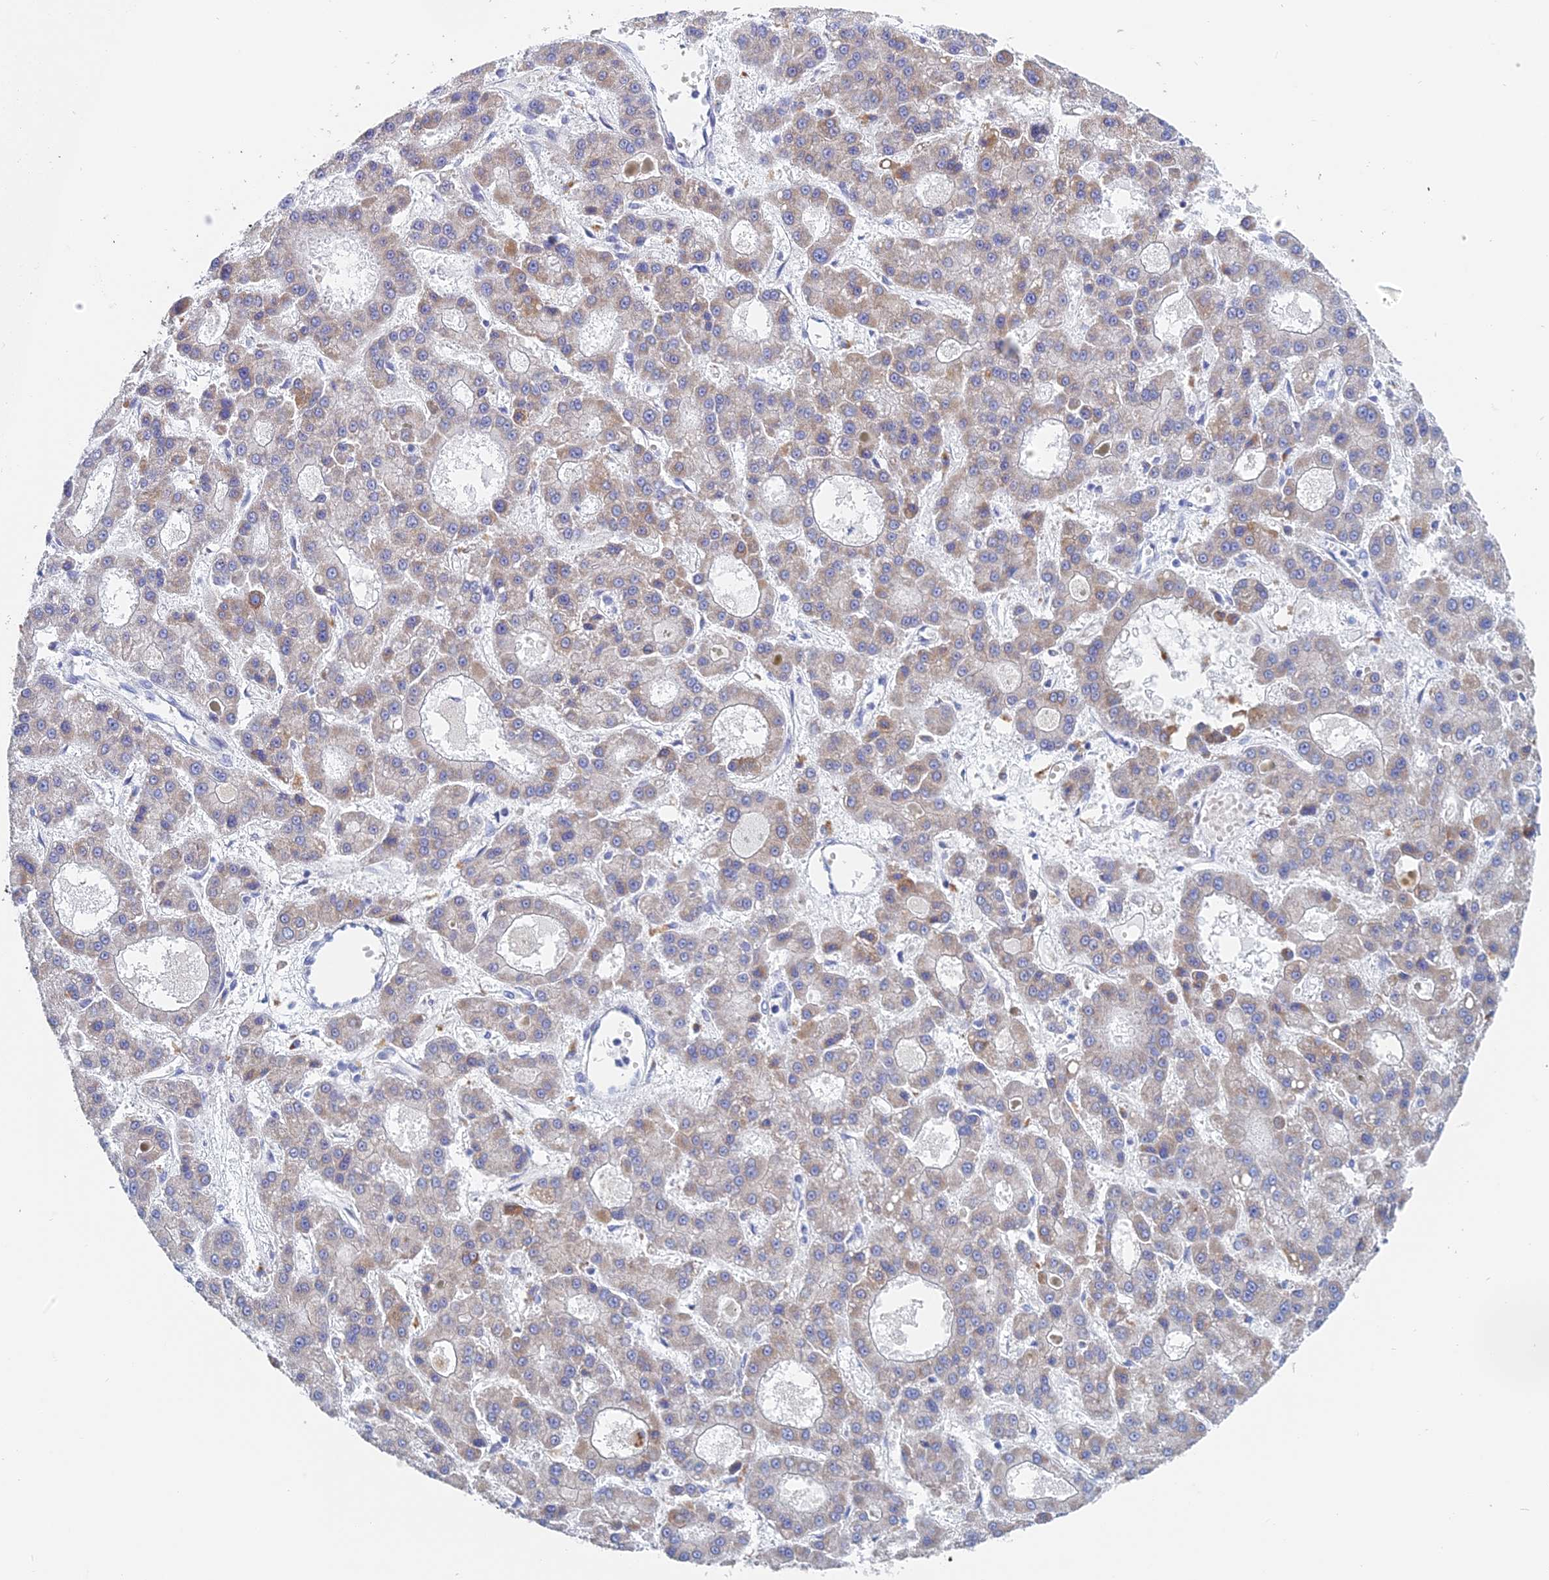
{"staining": {"intensity": "moderate", "quantity": "<25%", "location": "cytoplasmic/membranous"}, "tissue": "liver cancer", "cell_type": "Tumor cells", "image_type": "cancer", "snomed": [{"axis": "morphology", "description": "Carcinoma, Hepatocellular, NOS"}, {"axis": "topography", "description": "Liver"}], "caption": "Hepatocellular carcinoma (liver) was stained to show a protein in brown. There is low levels of moderate cytoplasmic/membranous expression in about <25% of tumor cells.", "gene": "CRACR2B", "patient": {"sex": "male", "age": 70}}